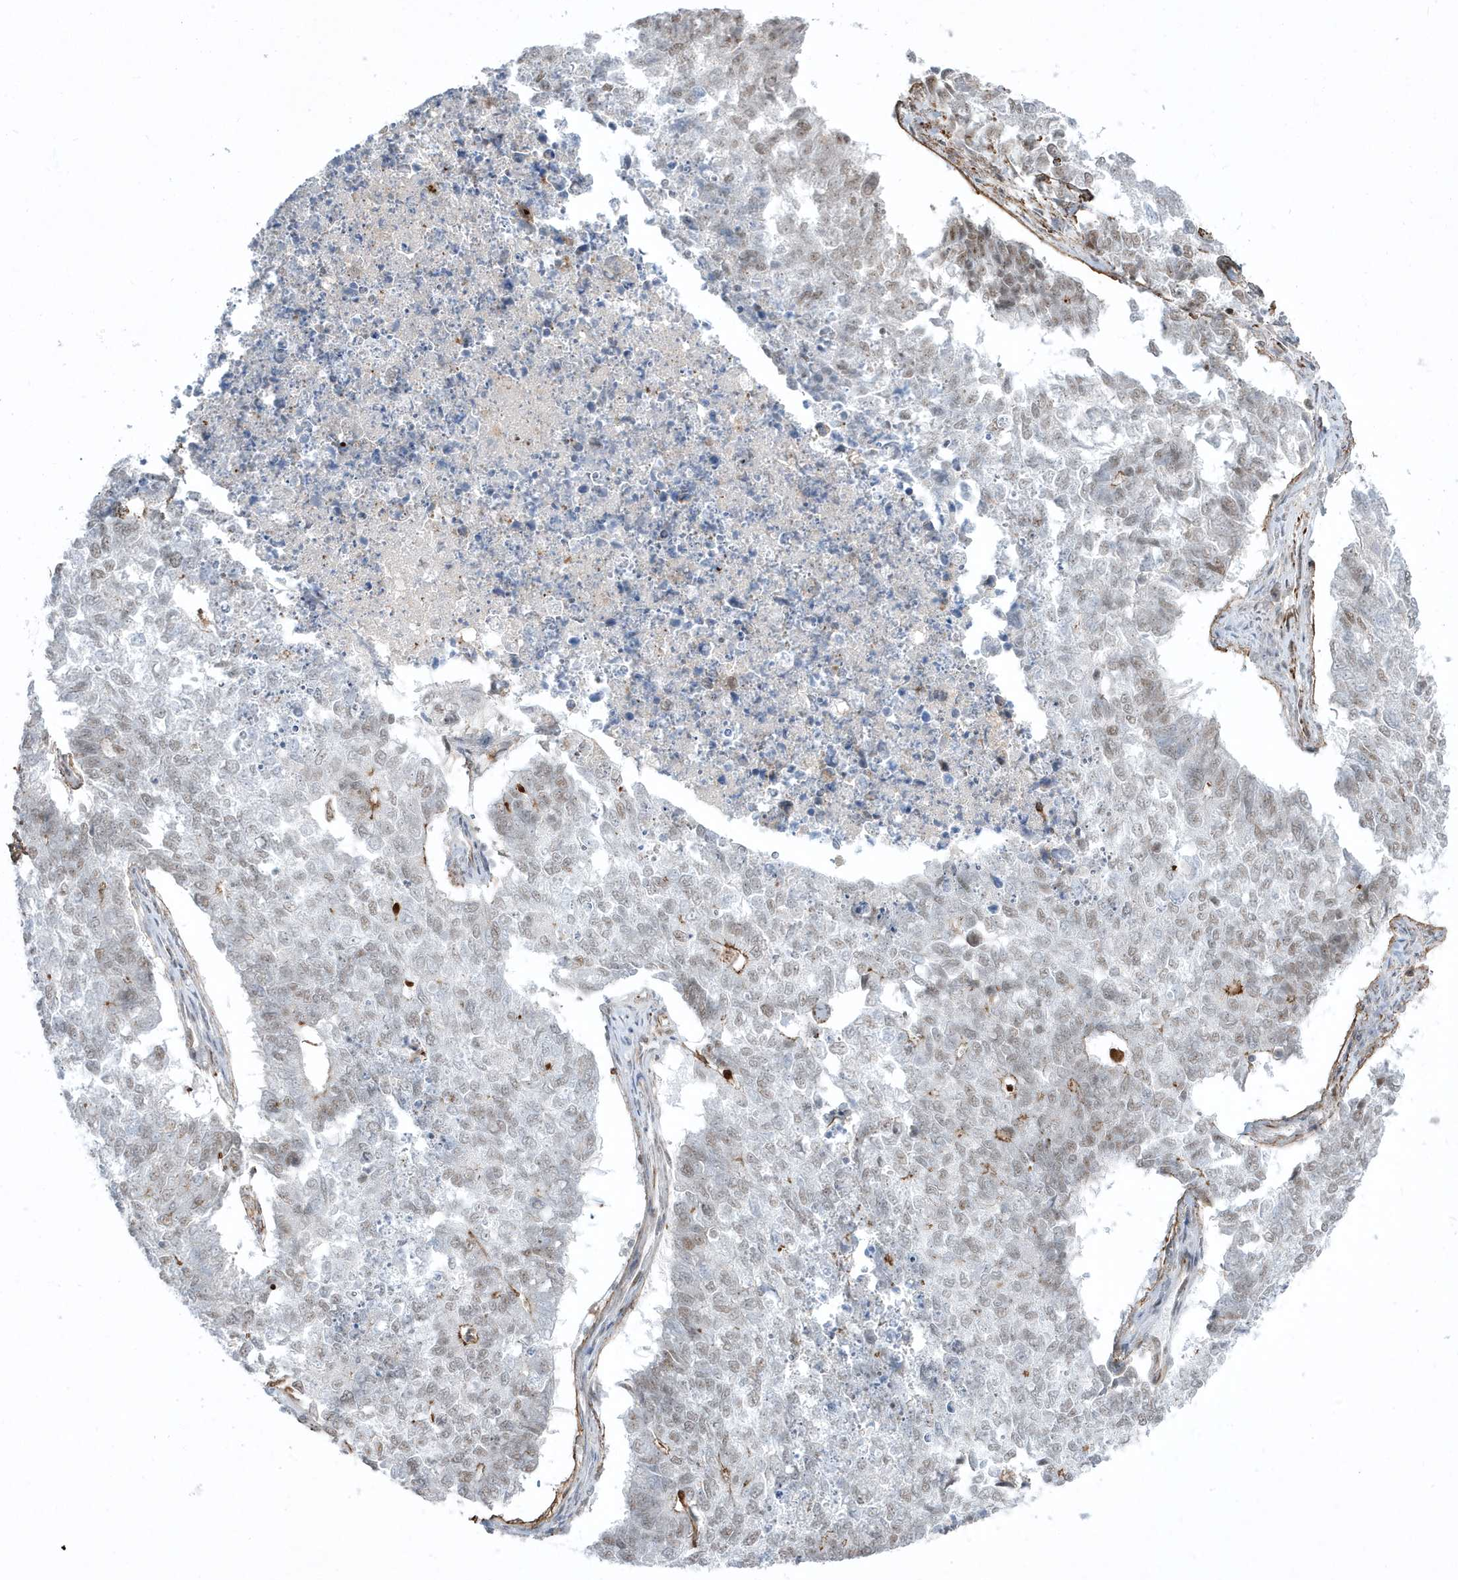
{"staining": {"intensity": "weak", "quantity": ">75%", "location": "nuclear"}, "tissue": "cervical cancer", "cell_type": "Tumor cells", "image_type": "cancer", "snomed": [{"axis": "morphology", "description": "Squamous cell carcinoma, NOS"}, {"axis": "topography", "description": "Cervix"}], "caption": "Immunohistochemistry of cervical cancer (squamous cell carcinoma) displays low levels of weak nuclear staining in about >75% of tumor cells.", "gene": "ADAMTSL3", "patient": {"sex": "female", "age": 63}}